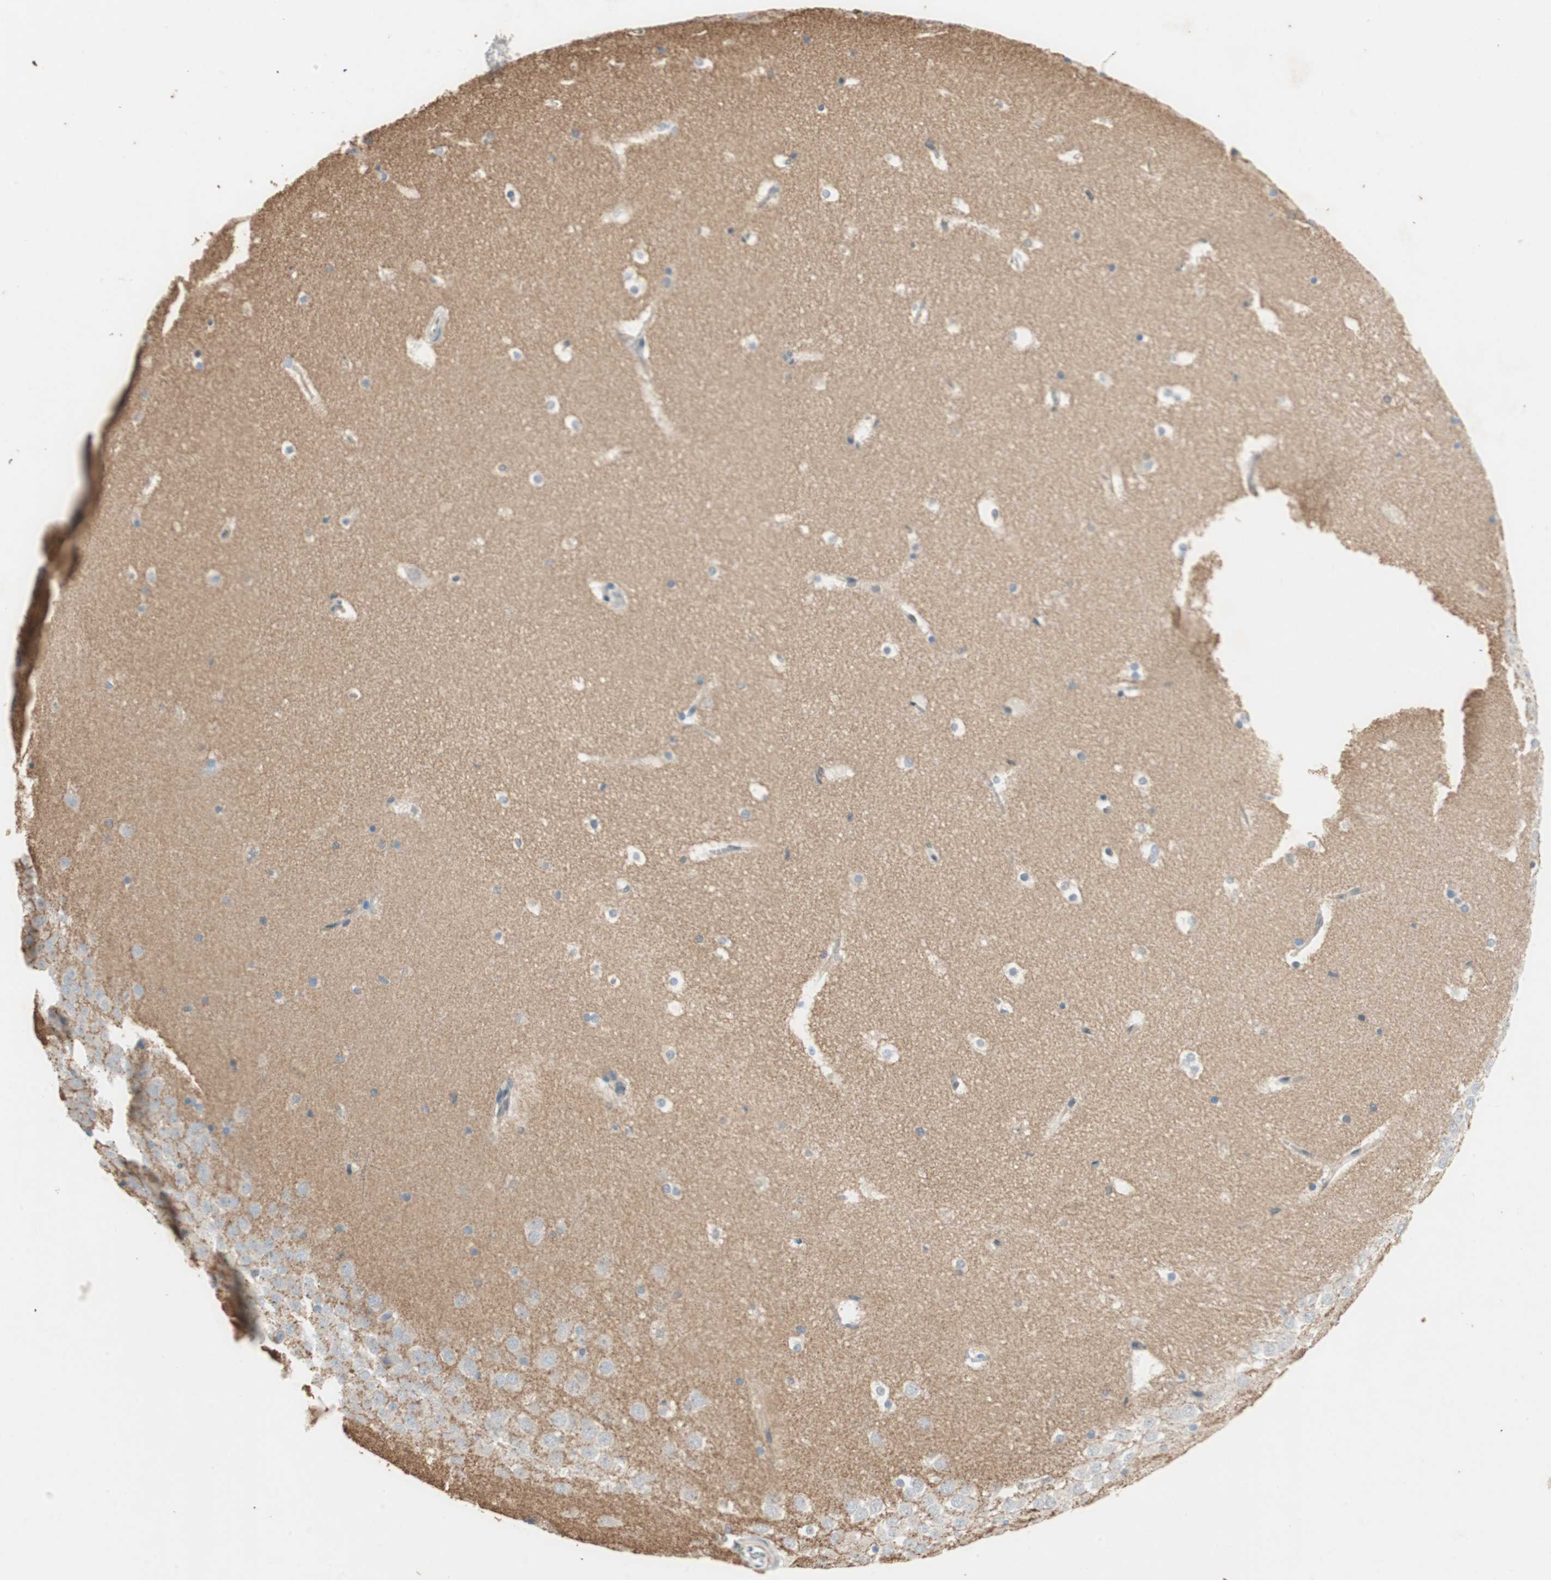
{"staining": {"intensity": "negative", "quantity": "none", "location": "none"}, "tissue": "hippocampus", "cell_type": "Glial cells", "image_type": "normal", "snomed": [{"axis": "morphology", "description": "Normal tissue, NOS"}, {"axis": "topography", "description": "Hippocampus"}], "caption": "Immunohistochemistry (IHC) of normal hippocampus displays no staining in glial cells.", "gene": "SERPINB5", "patient": {"sex": "male", "age": 45}}